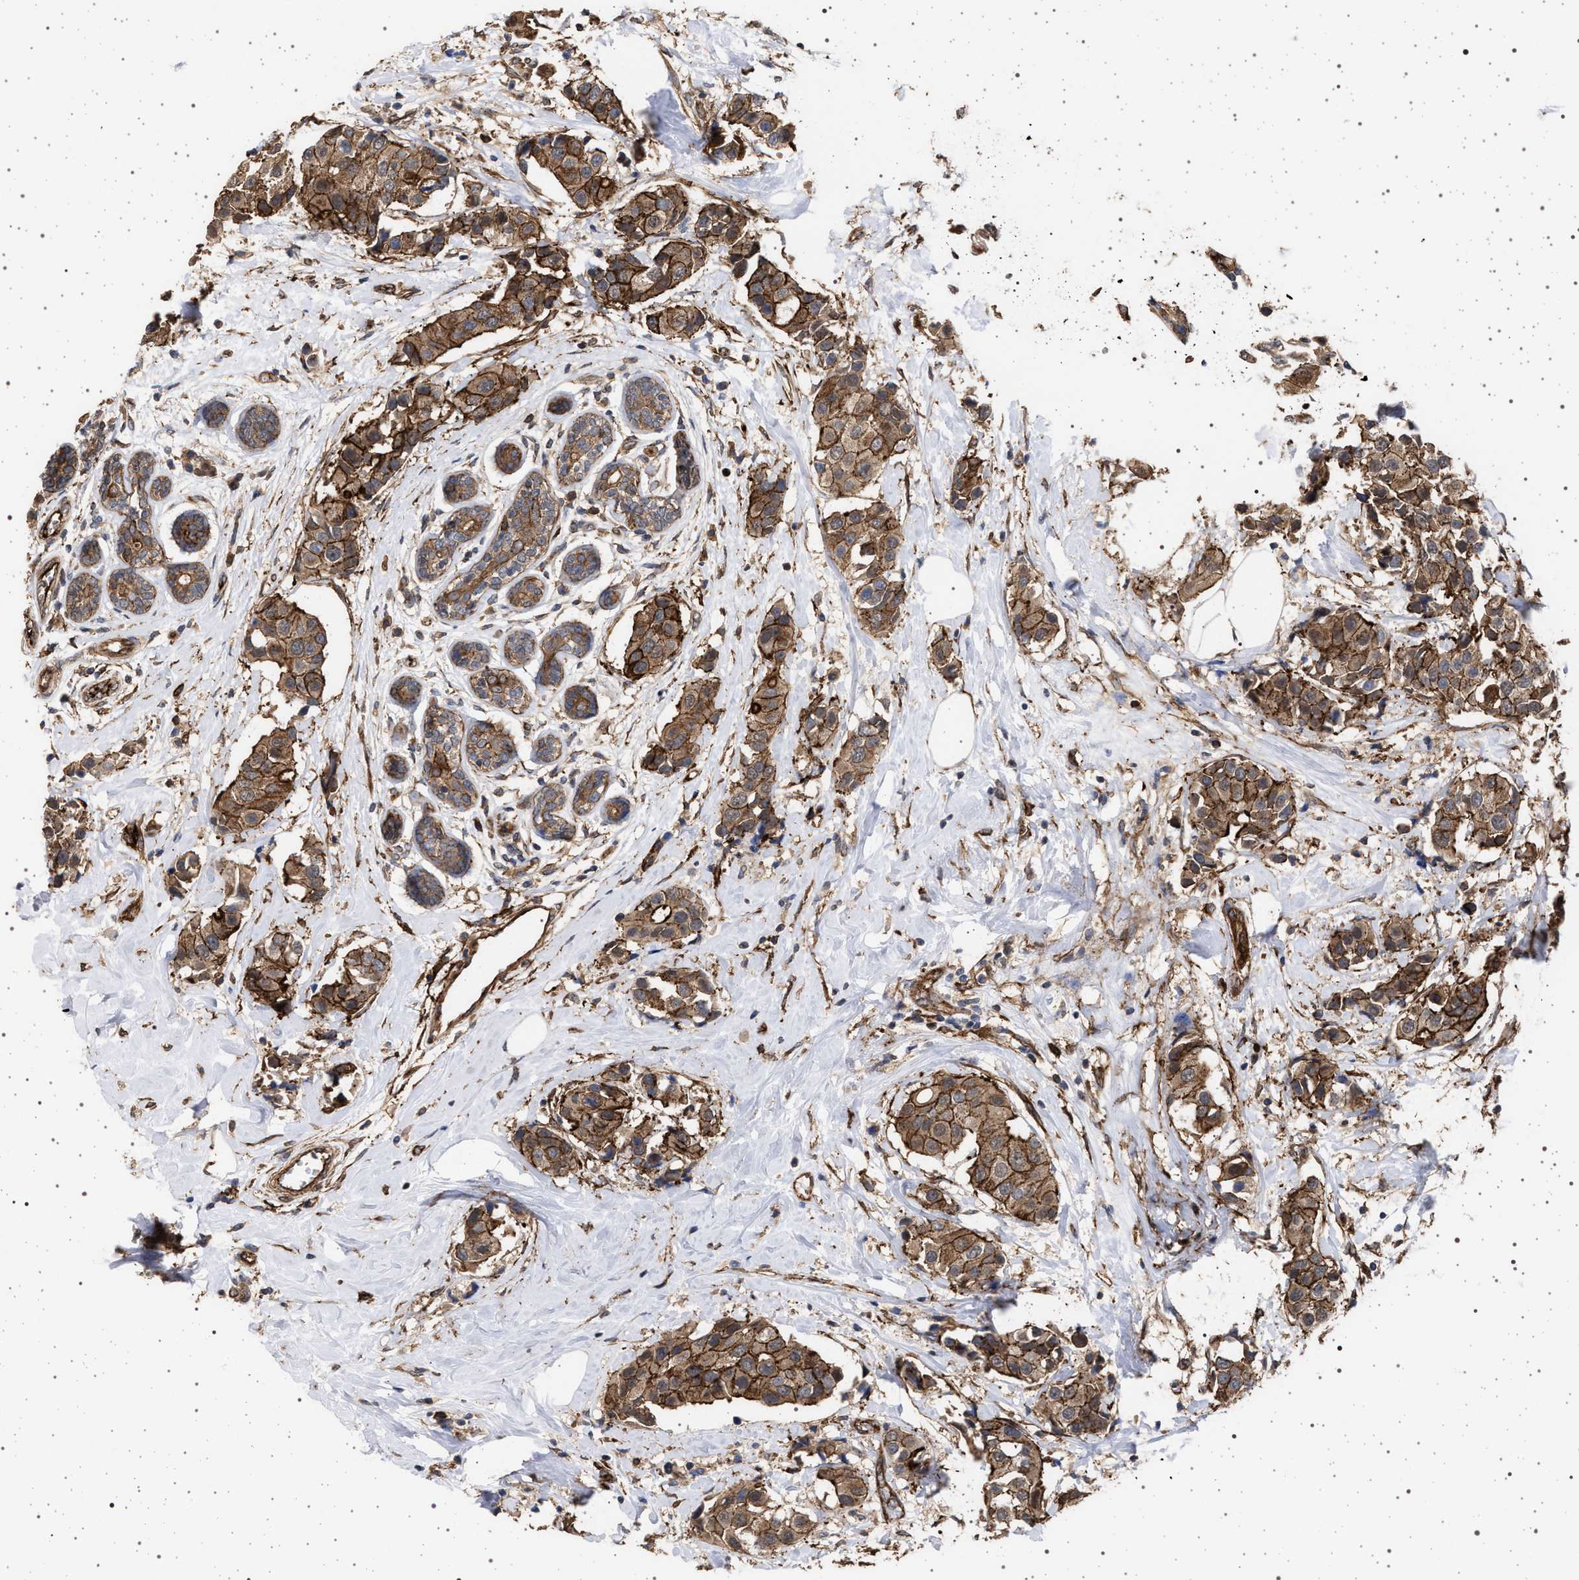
{"staining": {"intensity": "moderate", "quantity": ">75%", "location": "cytoplasmic/membranous"}, "tissue": "breast cancer", "cell_type": "Tumor cells", "image_type": "cancer", "snomed": [{"axis": "morphology", "description": "Normal tissue, NOS"}, {"axis": "morphology", "description": "Duct carcinoma"}, {"axis": "topography", "description": "Breast"}], "caption": "Immunohistochemical staining of human breast cancer (intraductal carcinoma) reveals moderate cytoplasmic/membranous protein staining in approximately >75% of tumor cells. (DAB (3,3'-diaminobenzidine) IHC with brightfield microscopy, high magnification).", "gene": "IFT20", "patient": {"sex": "female", "age": 39}}